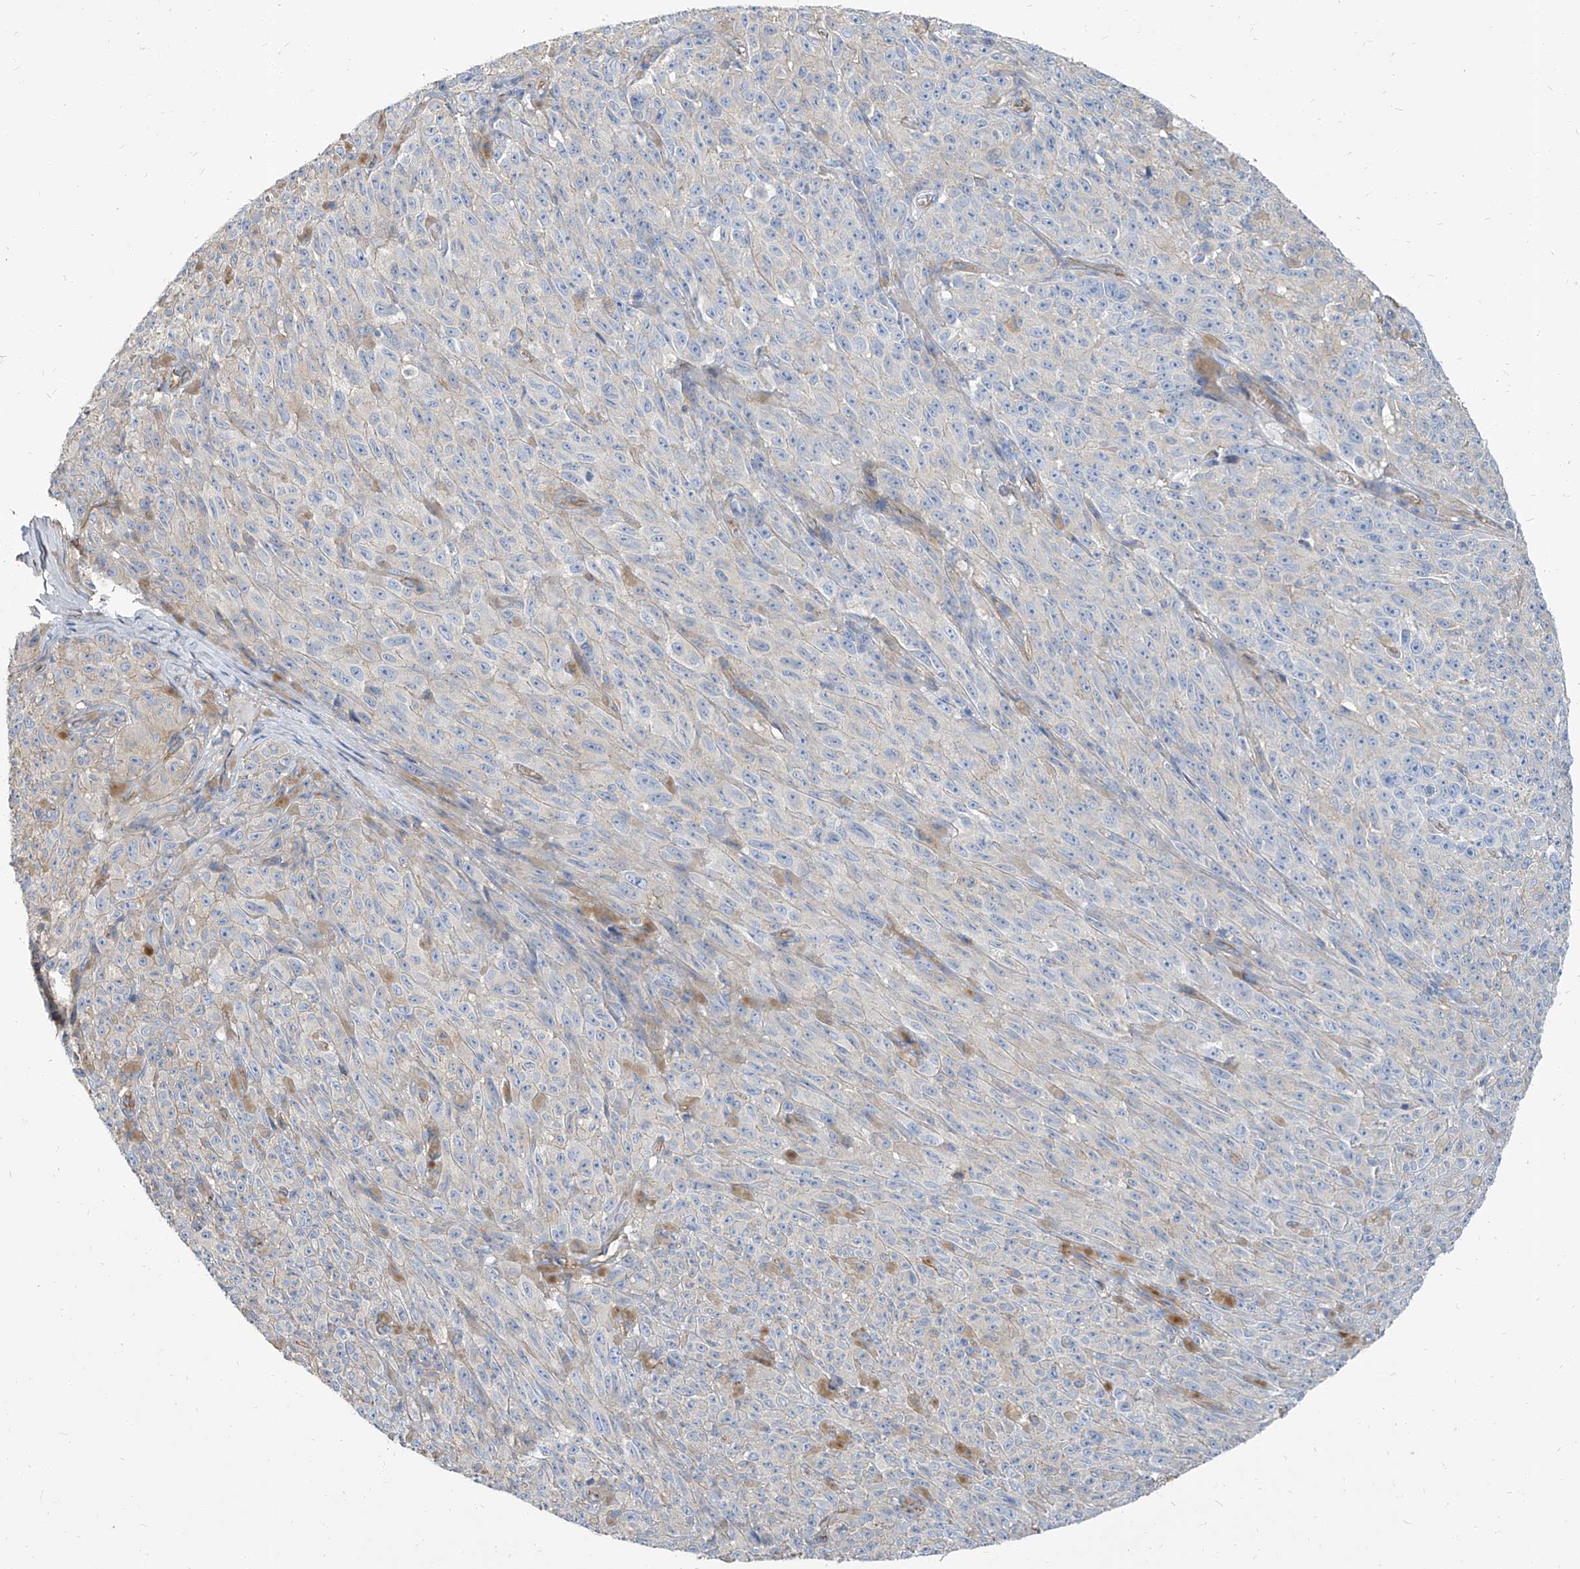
{"staining": {"intensity": "negative", "quantity": "none", "location": "none"}, "tissue": "melanoma", "cell_type": "Tumor cells", "image_type": "cancer", "snomed": [{"axis": "morphology", "description": "Malignant melanoma, NOS"}, {"axis": "topography", "description": "Skin"}], "caption": "A high-resolution histopathology image shows IHC staining of melanoma, which shows no significant positivity in tumor cells.", "gene": "TXLNB", "patient": {"sex": "female", "age": 82}}